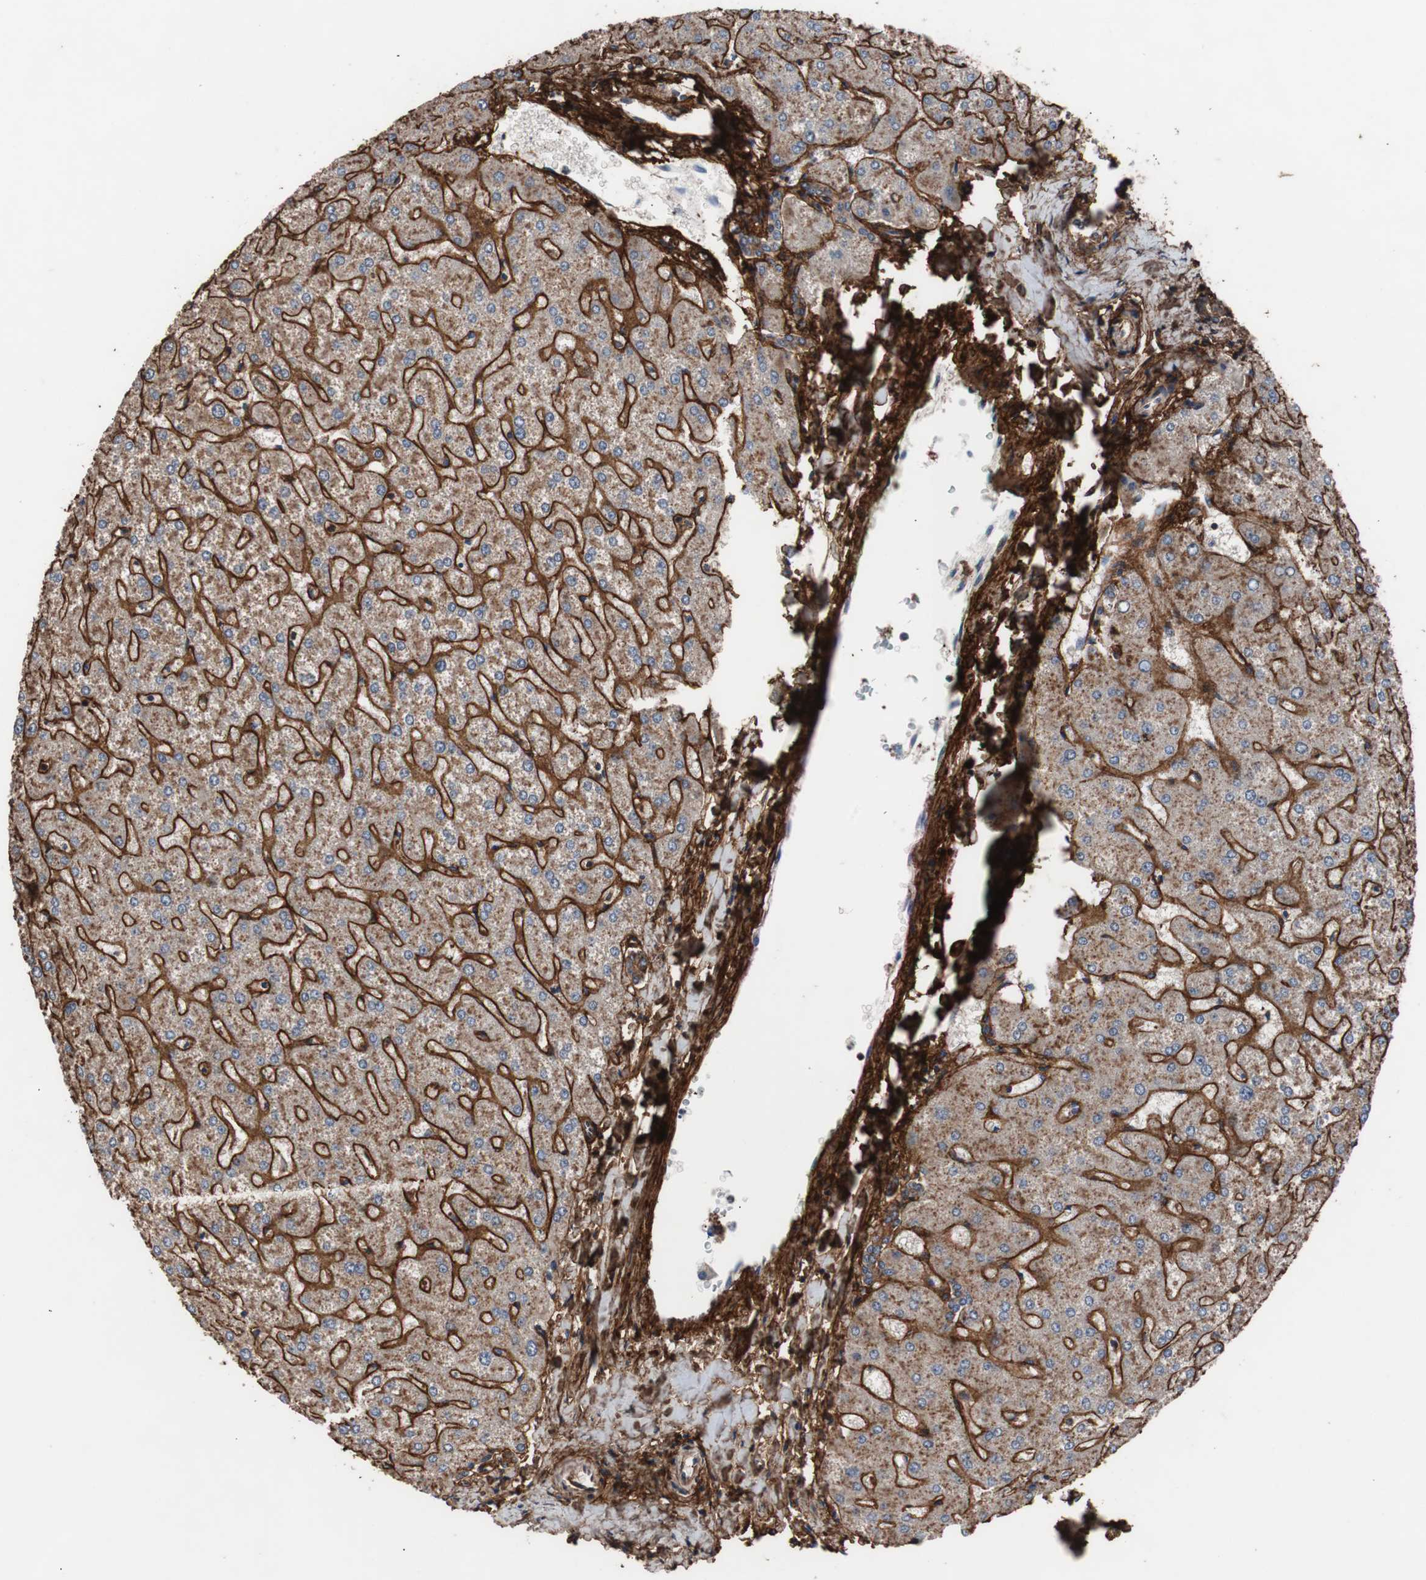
{"staining": {"intensity": "moderate", "quantity": ">75%", "location": "cytoplasmic/membranous"}, "tissue": "liver", "cell_type": "Cholangiocytes", "image_type": "normal", "snomed": [{"axis": "morphology", "description": "Normal tissue, NOS"}, {"axis": "topography", "description": "Liver"}], "caption": "Immunohistochemical staining of benign human liver exhibits moderate cytoplasmic/membranous protein staining in approximately >75% of cholangiocytes. (IHC, brightfield microscopy, high magnification).", "gene": "COL6A2", "patient": {"sex": "female", "age": 32}}